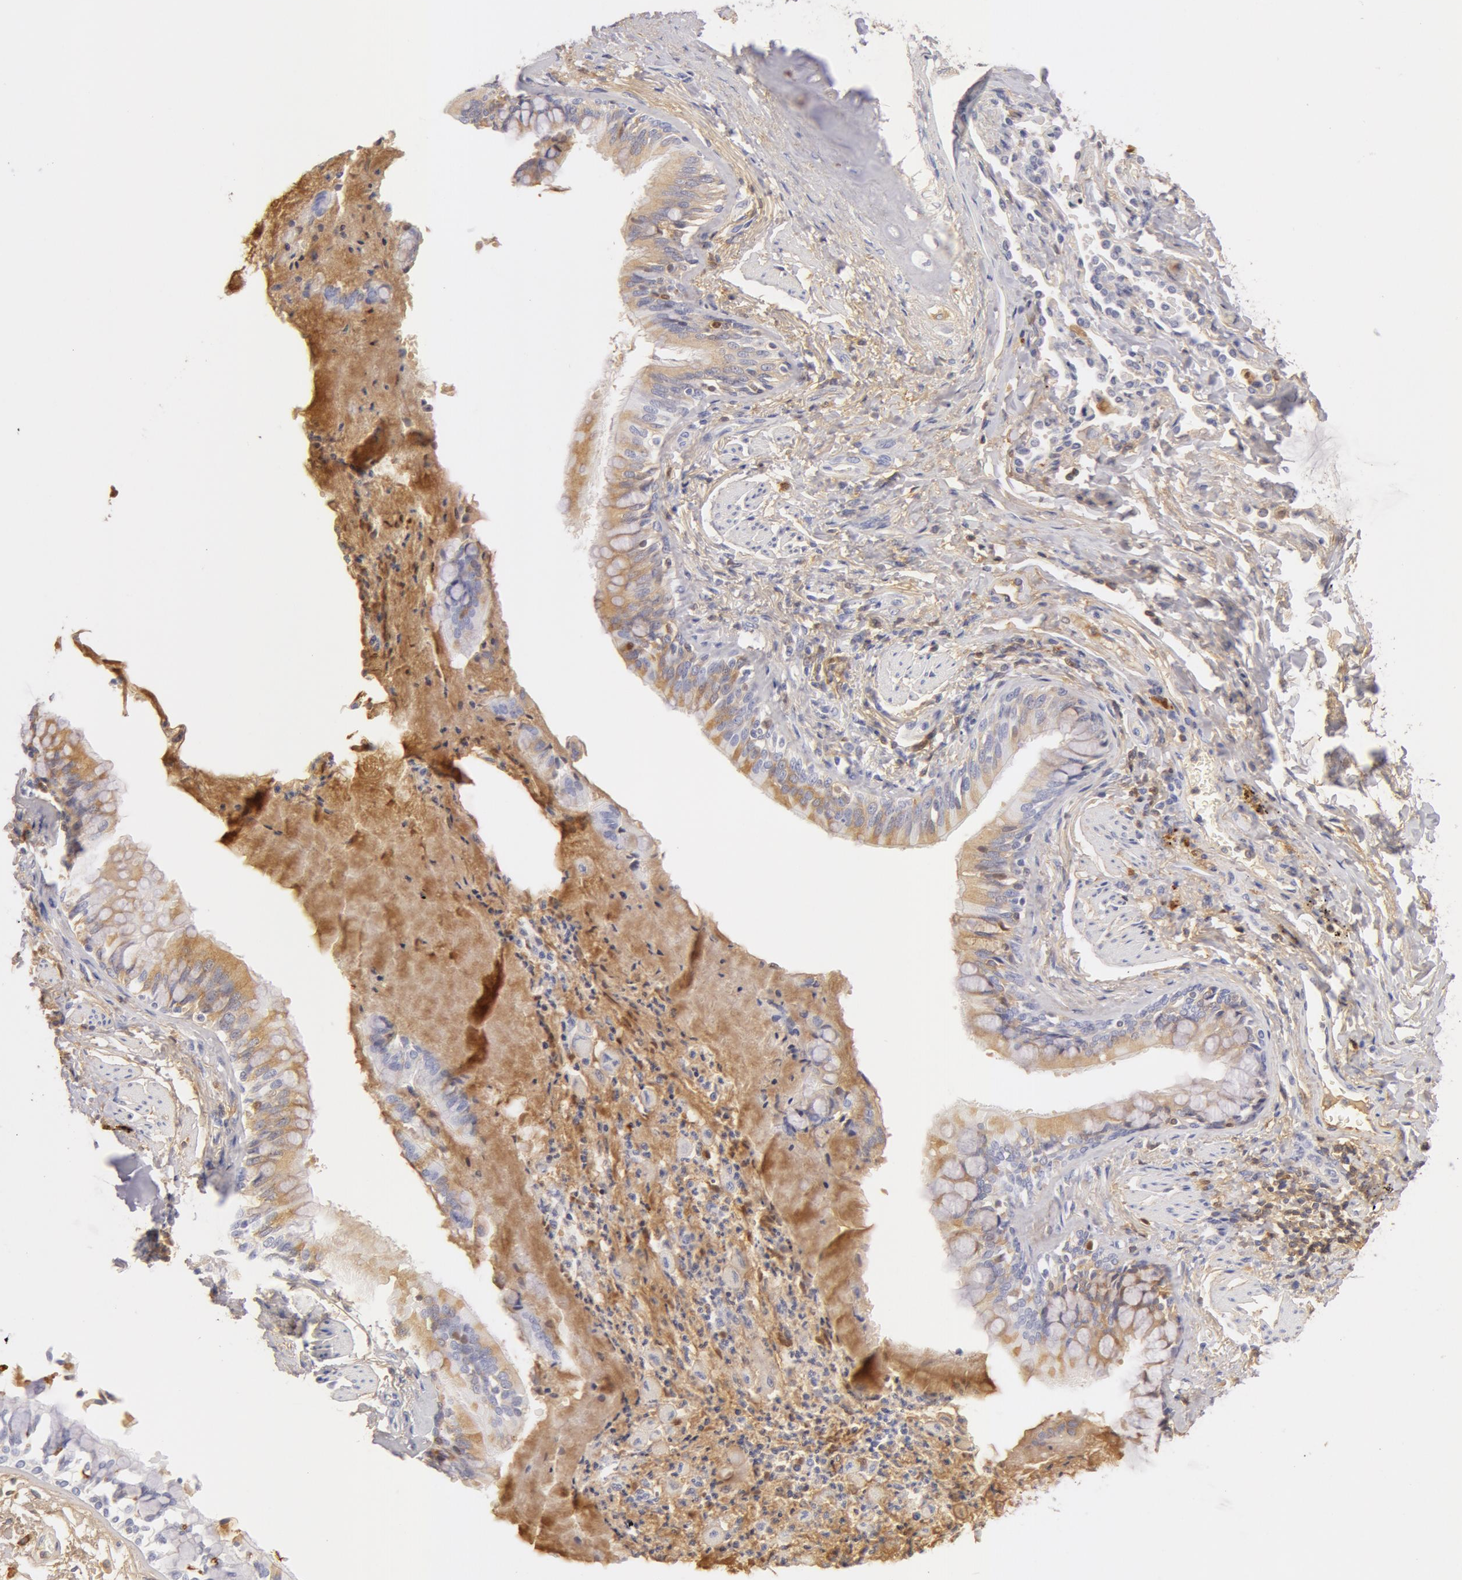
{"staining": {"intensity": "negative", "quantity": "none", "location": "none"}, "tissue": "bronchus", "cell_type": "Respiratory epithelial cells", "image_type": "normal", "snomed": [{"axis": "morphology", "description": "Normal tissue, NOS"}, {"axis": "topography", "description": "Lung"}], "caption": "Immunohistochemistry photomicrograph of normal human bronchus stained for a protein (brown), which demonstrates no expression in respiratory epithelial cells. (DAB IHC visualized using brightfield microscopy, high magnification).", "gene": "AHSG", "patient": {"sex": "male", "age": 54}}